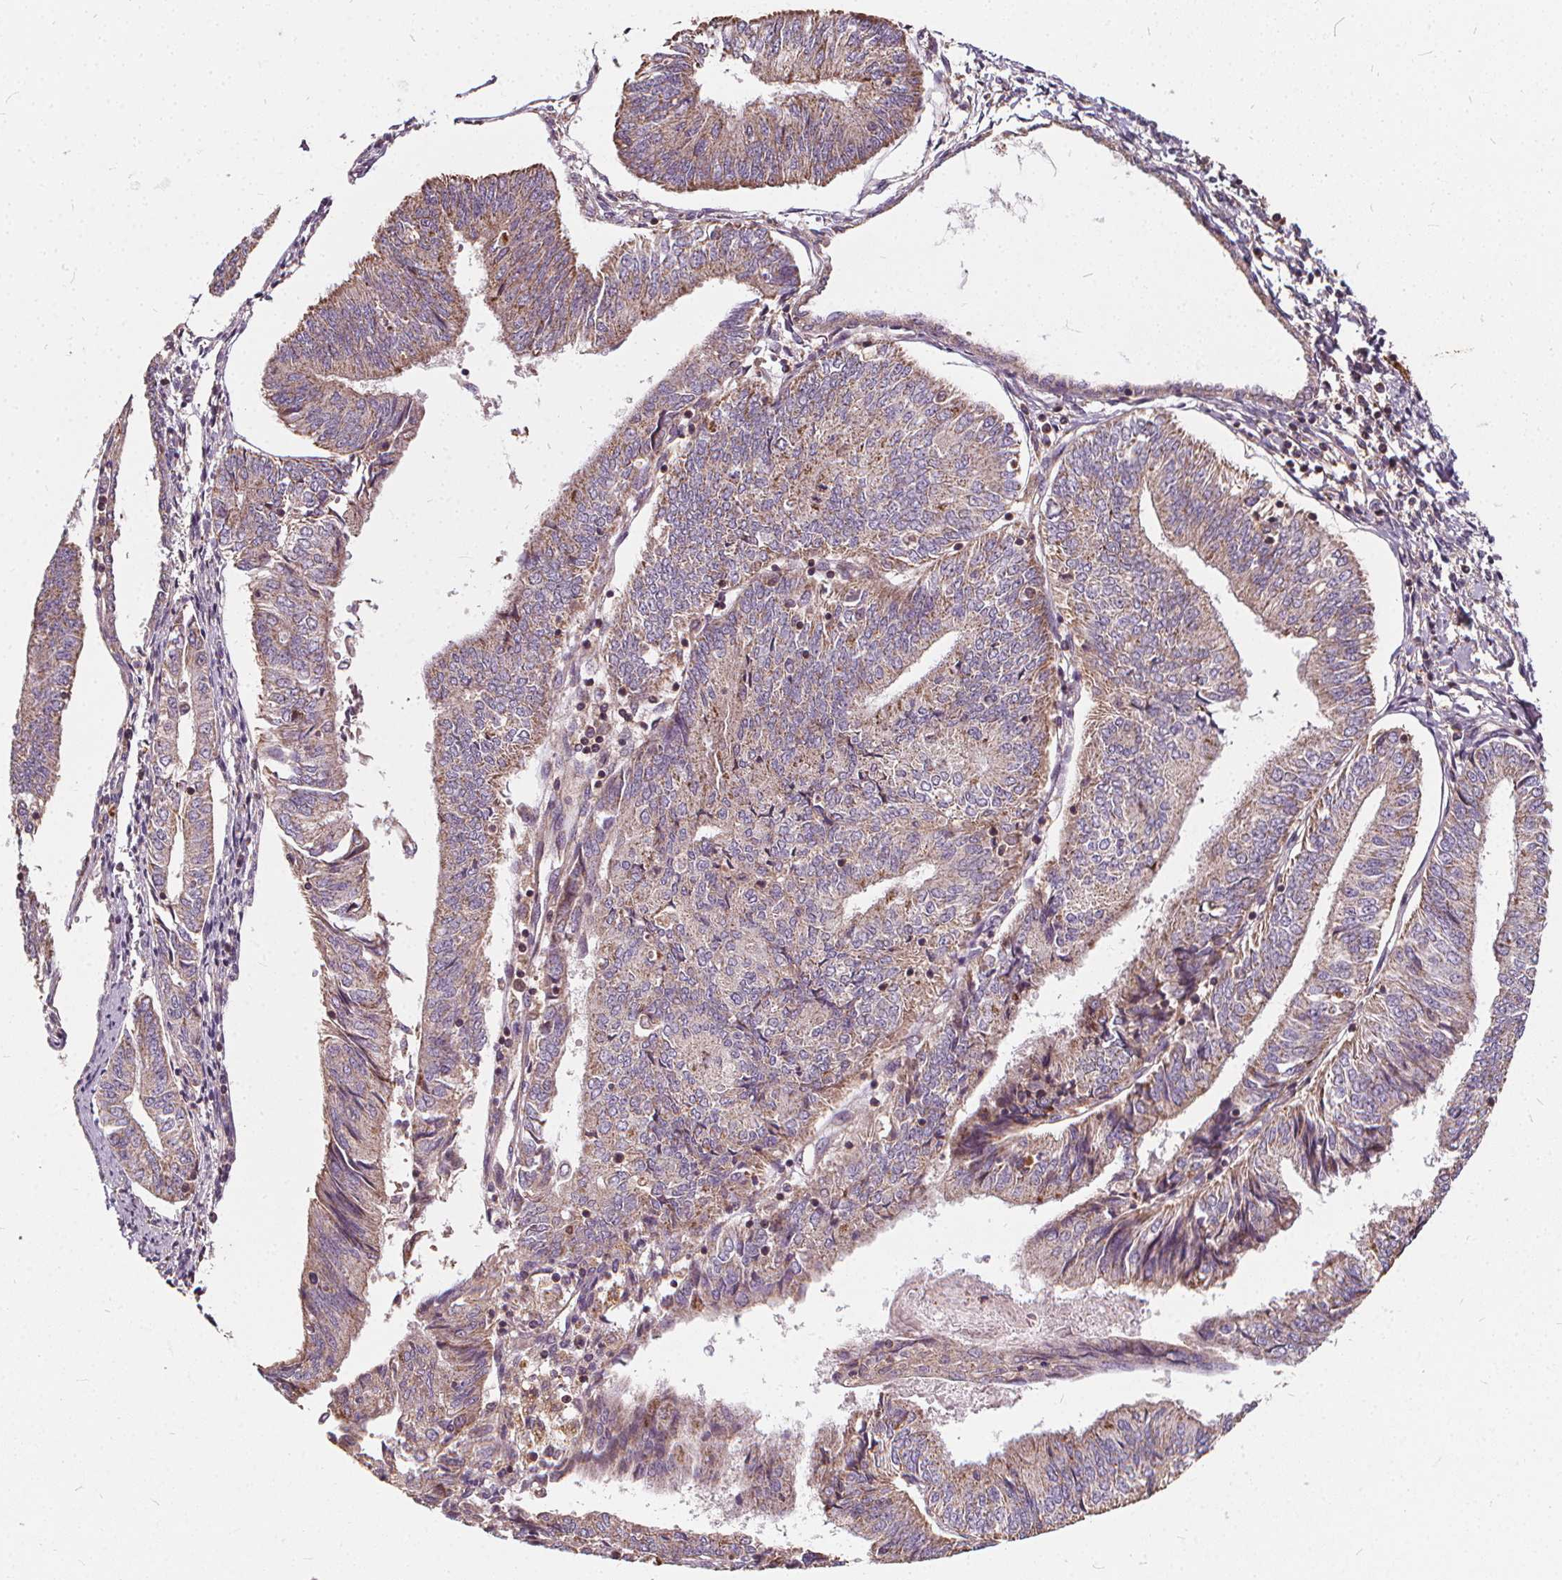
{"staining": {"intensity": "moderate", "quantity": ">75%", "location": "cytoplasmic/membranous"}, "tissue": "endometrial cancer", "cell_type": "Tumor cells", "image_type": "cancer", "snomed": [{"axis": "morphology", "description": "Adenocarcinoma, NOS"}, {"axis": "topography", "description": "Endometrium"}], "caption": "An immunohistochemistry (IHC) photomicrograph of tumor tissue is shown. Protein staining in brown shows moderate cytoplasmic/membranous positivity in adenocarcinoma (endometrial) within tumor cells.", "gene": "ORAI2", "patient": {"sex": "female", "age": 58}}